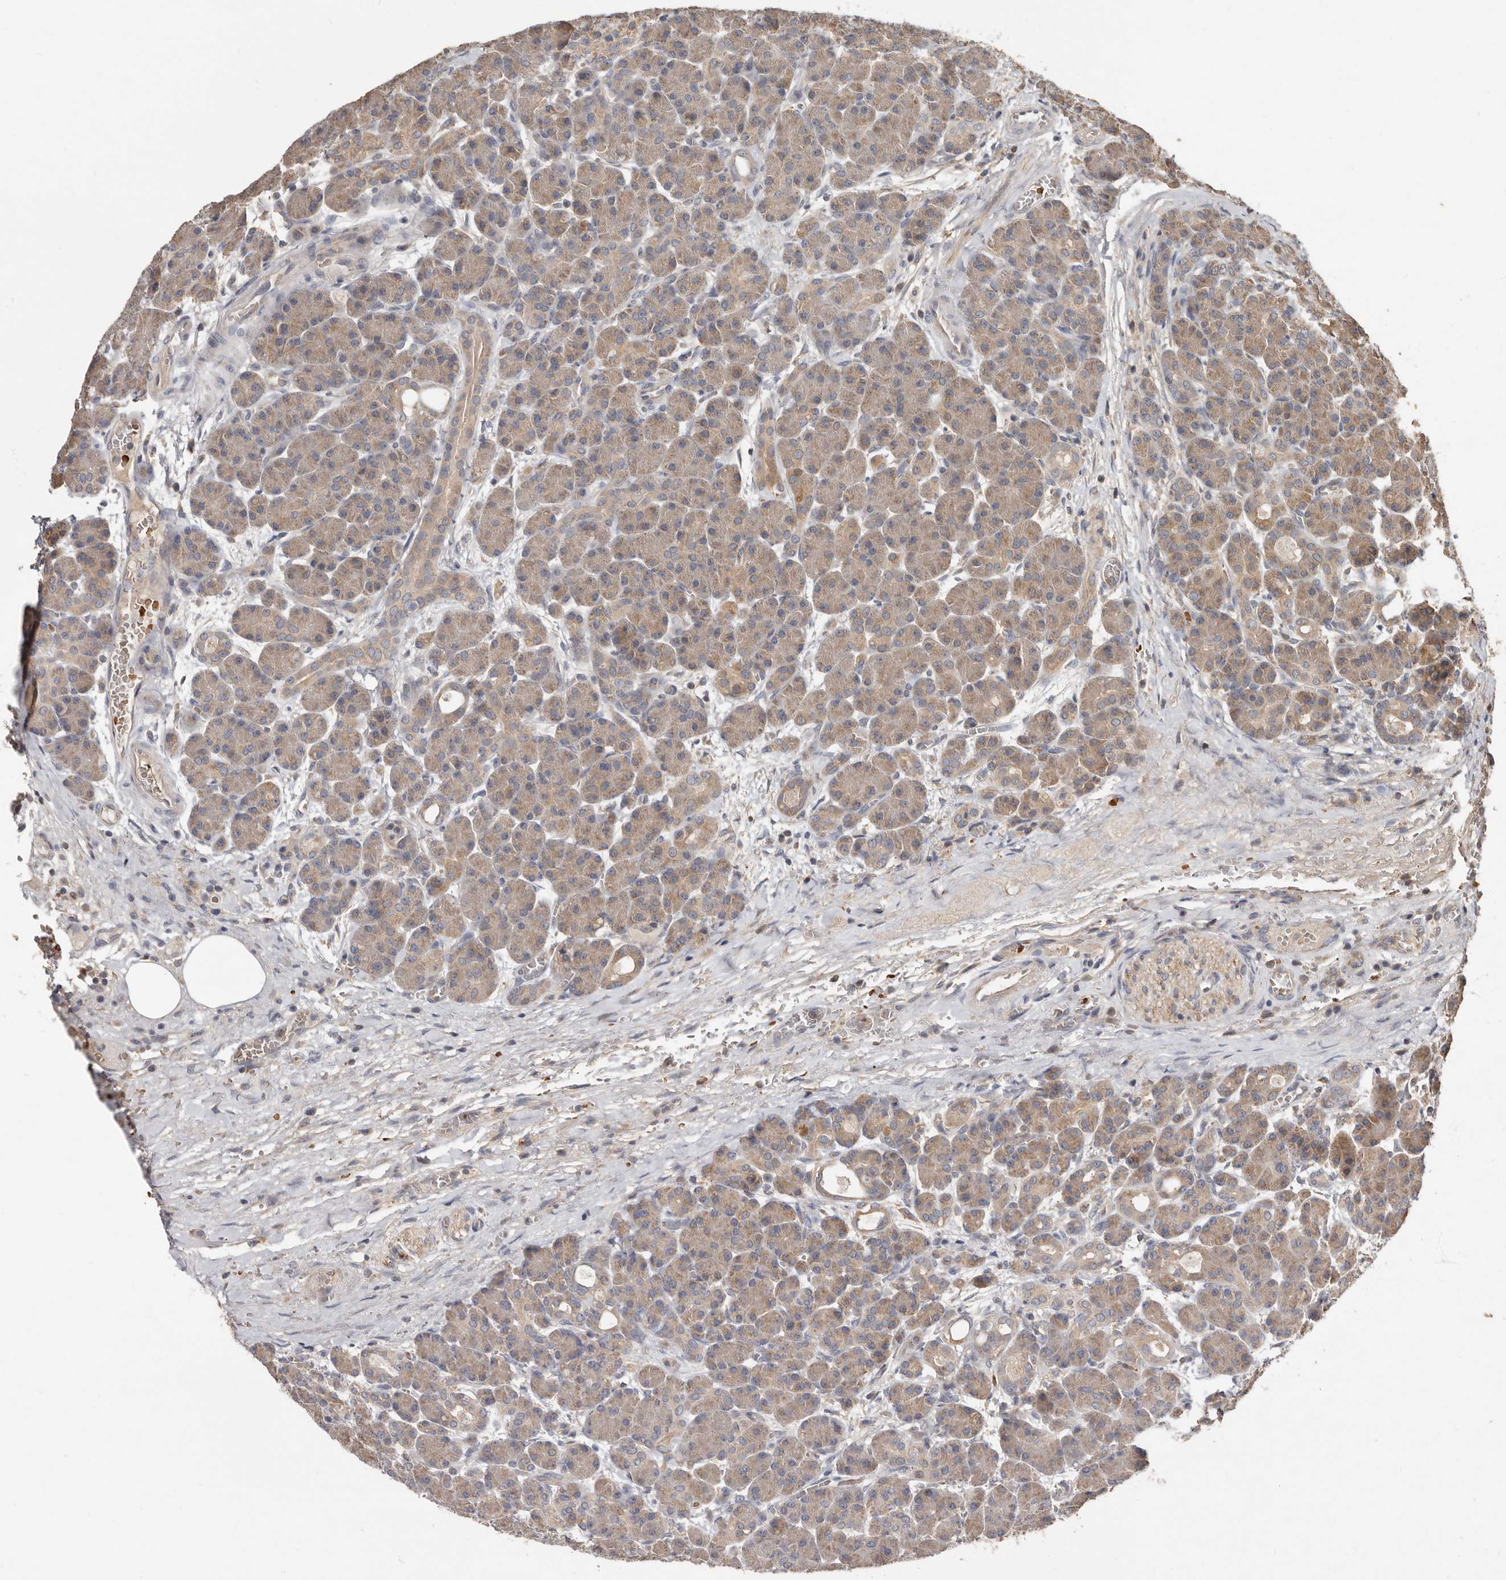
{"staining": {"intensity": "weak", "quantity": ">75%", "location": "cytoplasmic/membranous"}, "tissue": "pancreas", "cell_type": "Exocrine glandular cells", "image_type": "normal", "snomed": [{"axis": "morphology", "description": "Normal tissue, NOS"}, {"axis": "topography", "description": "Pancreas"}], "caption": "This is a histology image of immunohistochemistry (IHC) staining of normal pancreas, which shows weak staining in the cytoplasmic/membranous of exocrine glandular cells.", "gene": "KIF26B", "patient": {"sex": "male", "age": 63}}